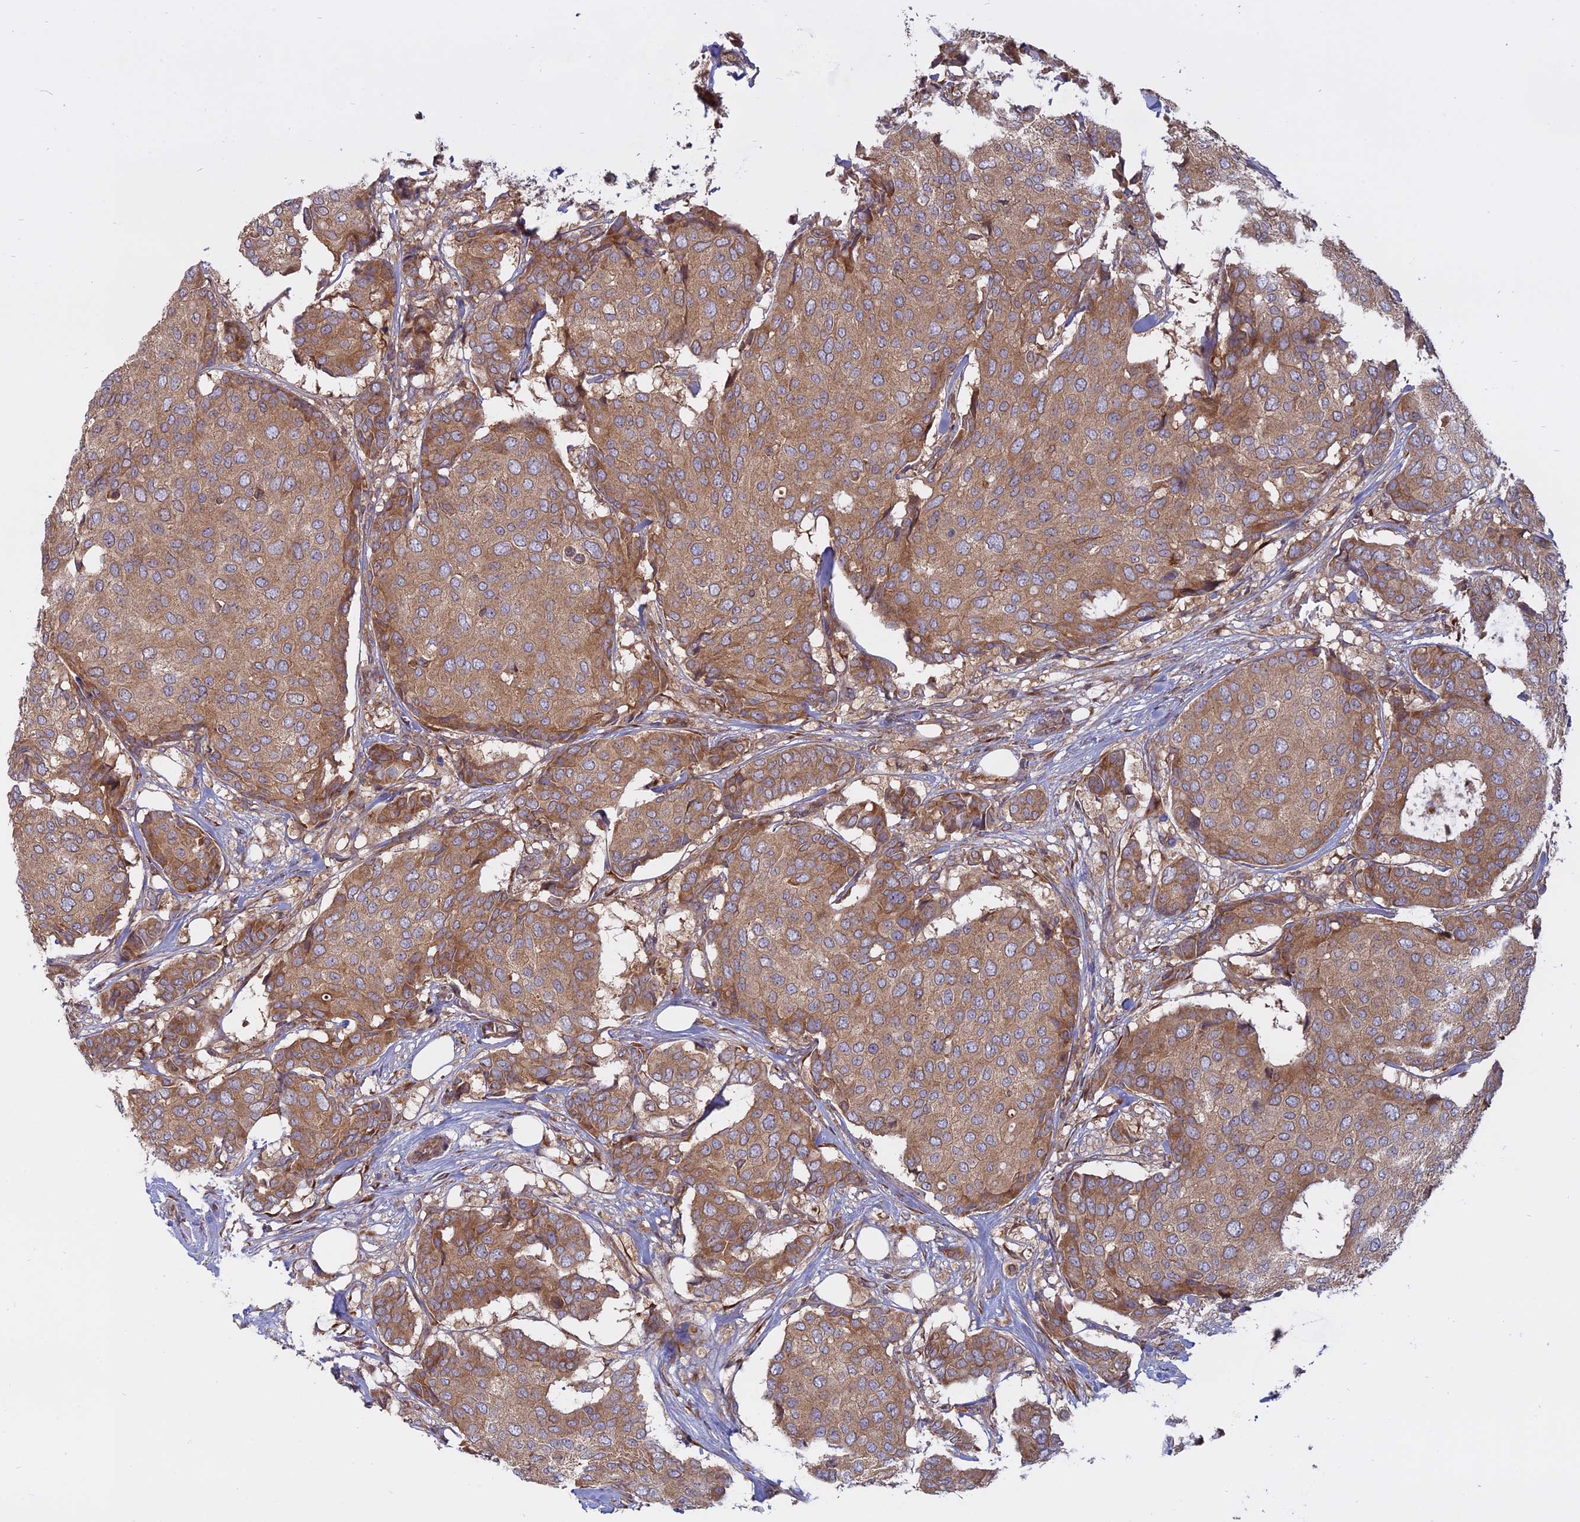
{"staining": {"intensity": "moderate", "quantity": ">75%", "location": "cytoplasmic/membranous"}, "tissue": "breast cancer", "cell_type": "Tumor cells", "image_type": "cancer", "snomed": [{"axis": "morphology", "description": "Duct carcinoma"}, {"axis": "topography", "description": "Breast"}], "caption": "Protein staining of breast cancer (invasive ductal carcinoma) tissue demonstrates moderate cytoplasmic/membranous expression in about >75% of tumor cells.", "gene": "TMEM208", "patient": {"sex": "female", "age": 75}}